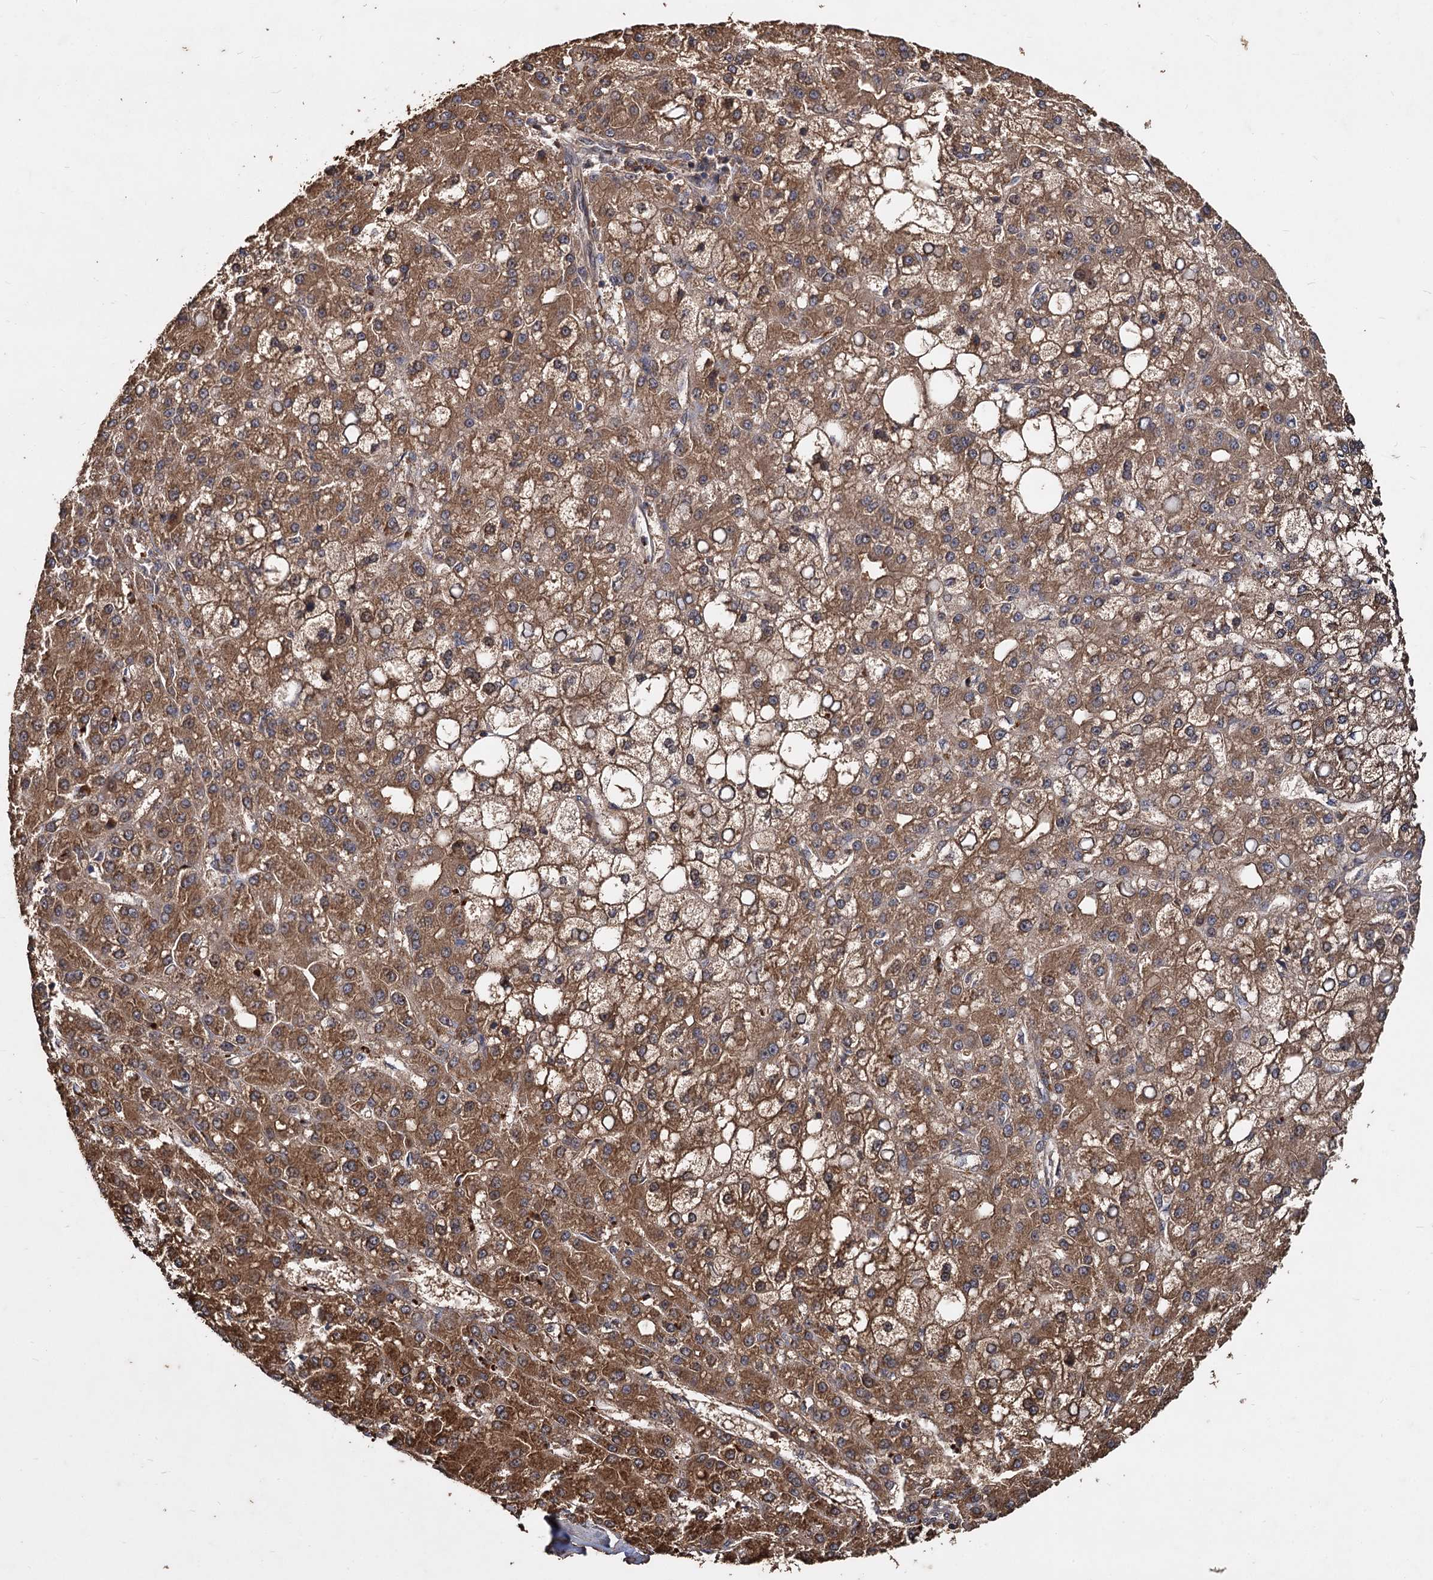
{"staining": {"intensity": "moderate", "quantity": ">75%", "location": "cytoplasmic/membranous"}, "tissue": "liver cancer", "cell_type": "Tumor cells", "image_type": "cancer", "snomed": [{"axis": "morphology", "description": "Carcinoma, Hepatocellular, NOS"}, {"axis": "topography", "description": "Liver"}], "caption": "Hepatocellular carcinoma (liver) stained for a protein (brown) demonstrates moderate cytoplasmic/membranous positive staining in approximately >75% of tumor cells.", "gene": "GCLC", "patient": {"sex": "male", "age": 67}}